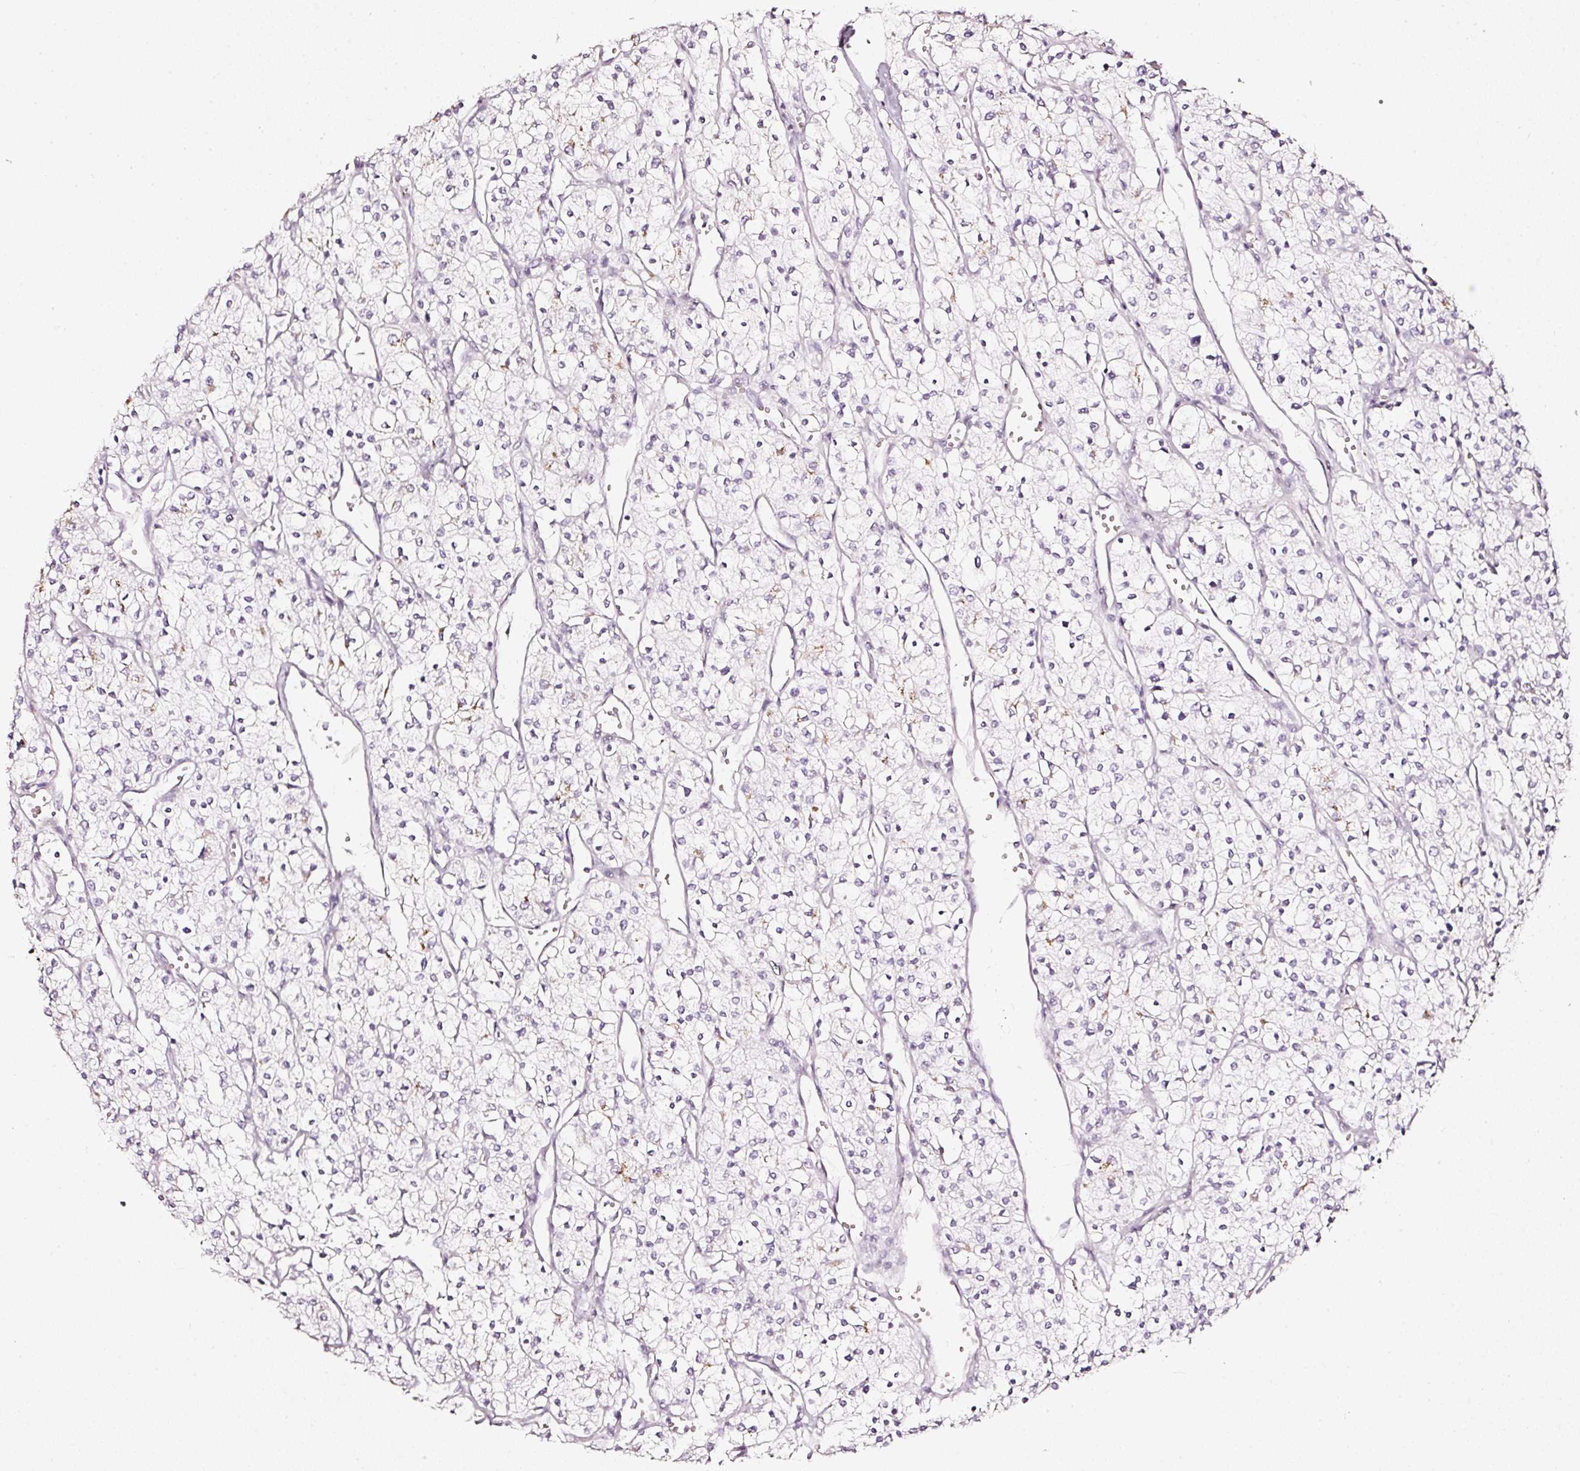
{"staining": {"intensity": "negative", "quantity": "none", "location": "none"}, "tissue": "renal cancer", "cell_type": "Tumor cells", "image_type": "cancer", "snomed": [{"axis": "morphology", "description": "Adenocarcinoma, NOS"}, {"axis": "topography", "description": "Kidney"}], "caption": "Immunohistochemical staining of human renal cancer exhibits no significant expression in tumor cells. Nuclei are stained in blue.", "gene": "SDF4", "patient": {"sex": "male", "age": 80}}